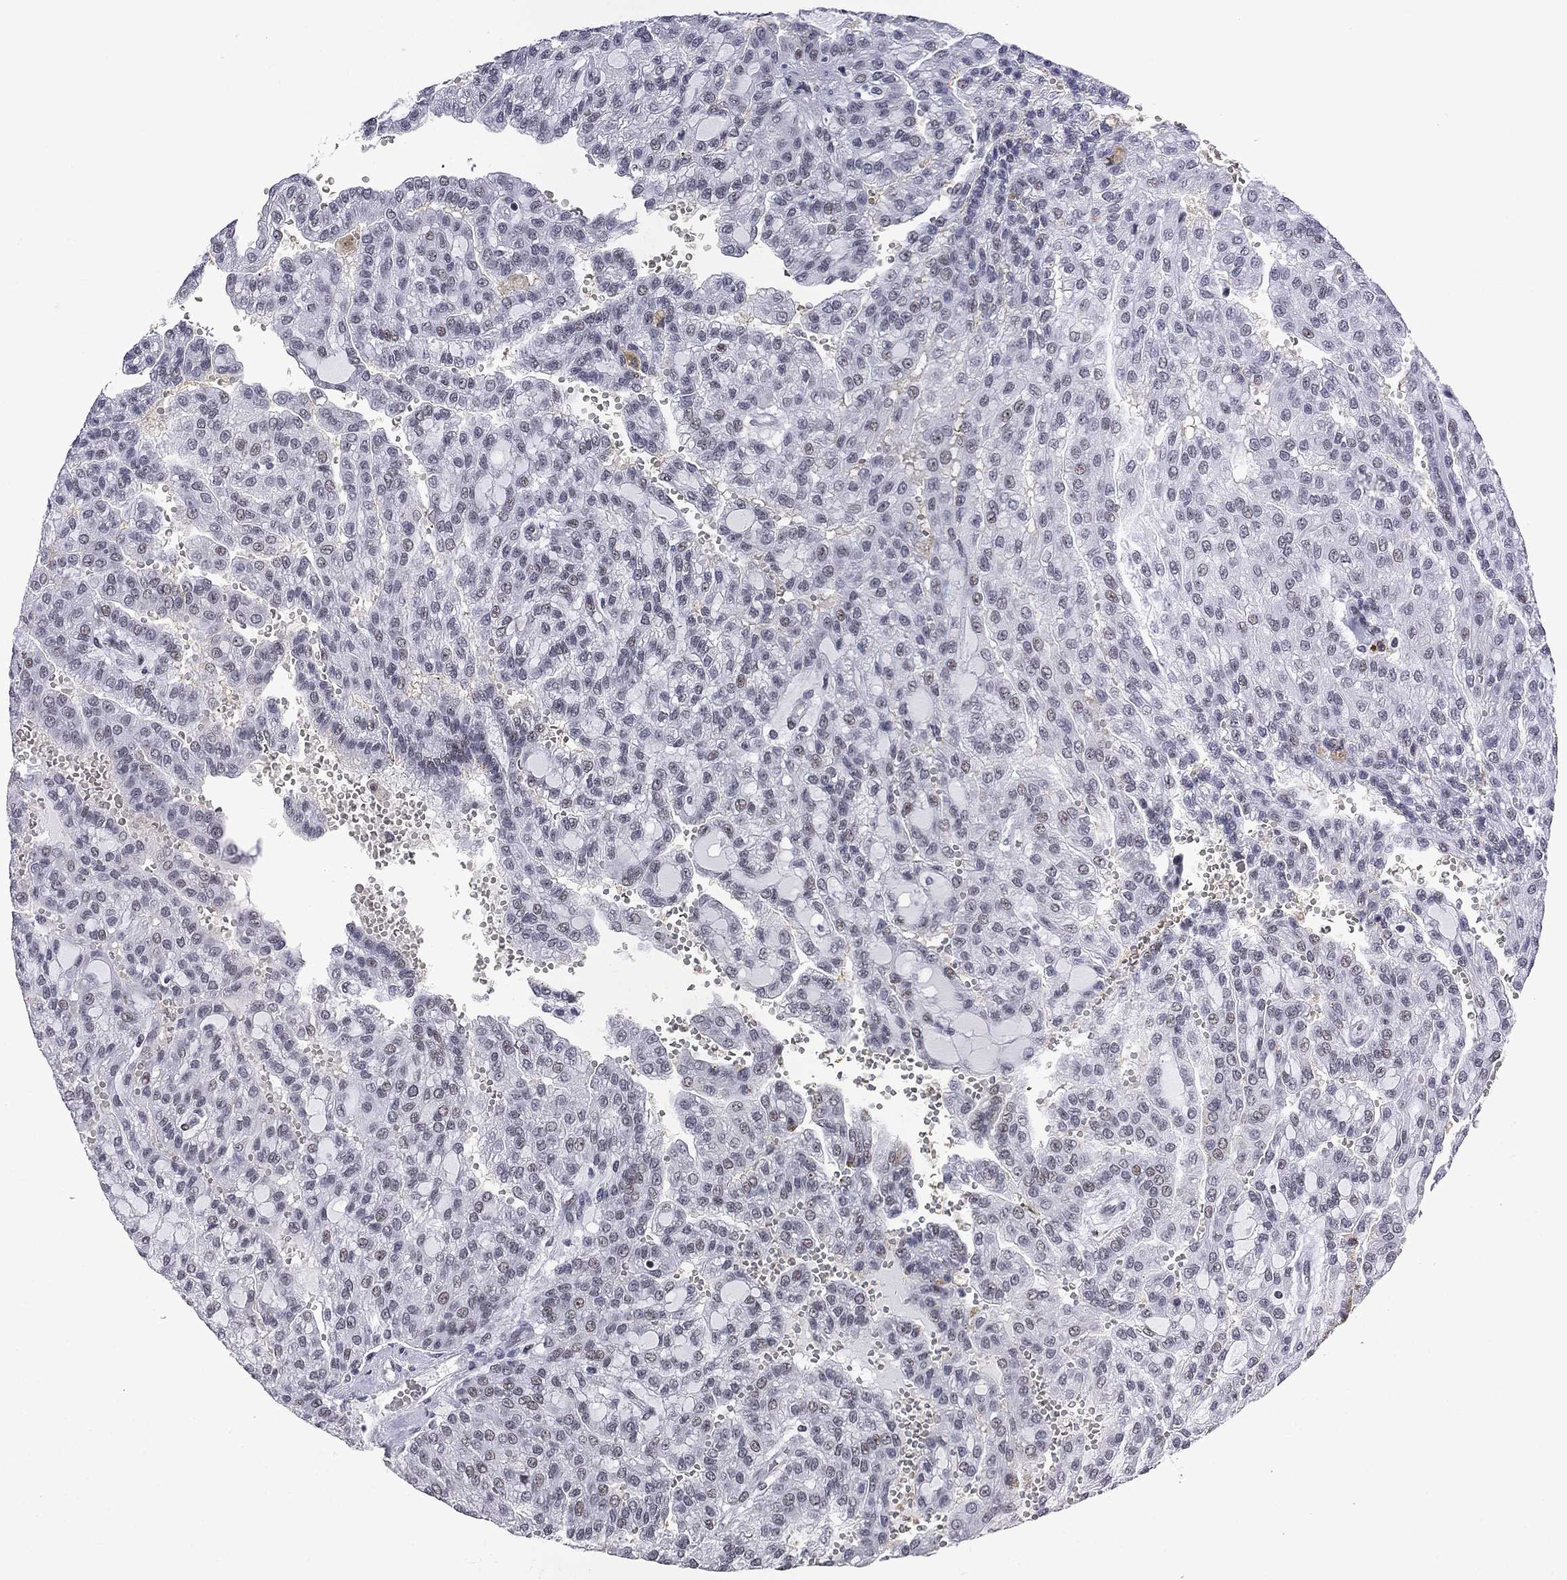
{"staining": {"intensity": "weak", "quantity": "<25%", "location": "nuclear"}, "tissue": "renal cancer", "cell_type": "Tumor cells", "image_type": "cancer", "snomed": [{"axis": "morphology", "description": "Adenocarcinoma, NOS"}, {"axis": "topography", "description": "Kidney"}], "caption": "A micrograph of renal adenocarcinoma stained for a protein reveals no brown staining in tumor cells.", "gene": "ZBTB47", "patient": {"sex": "male", "age": 63}}